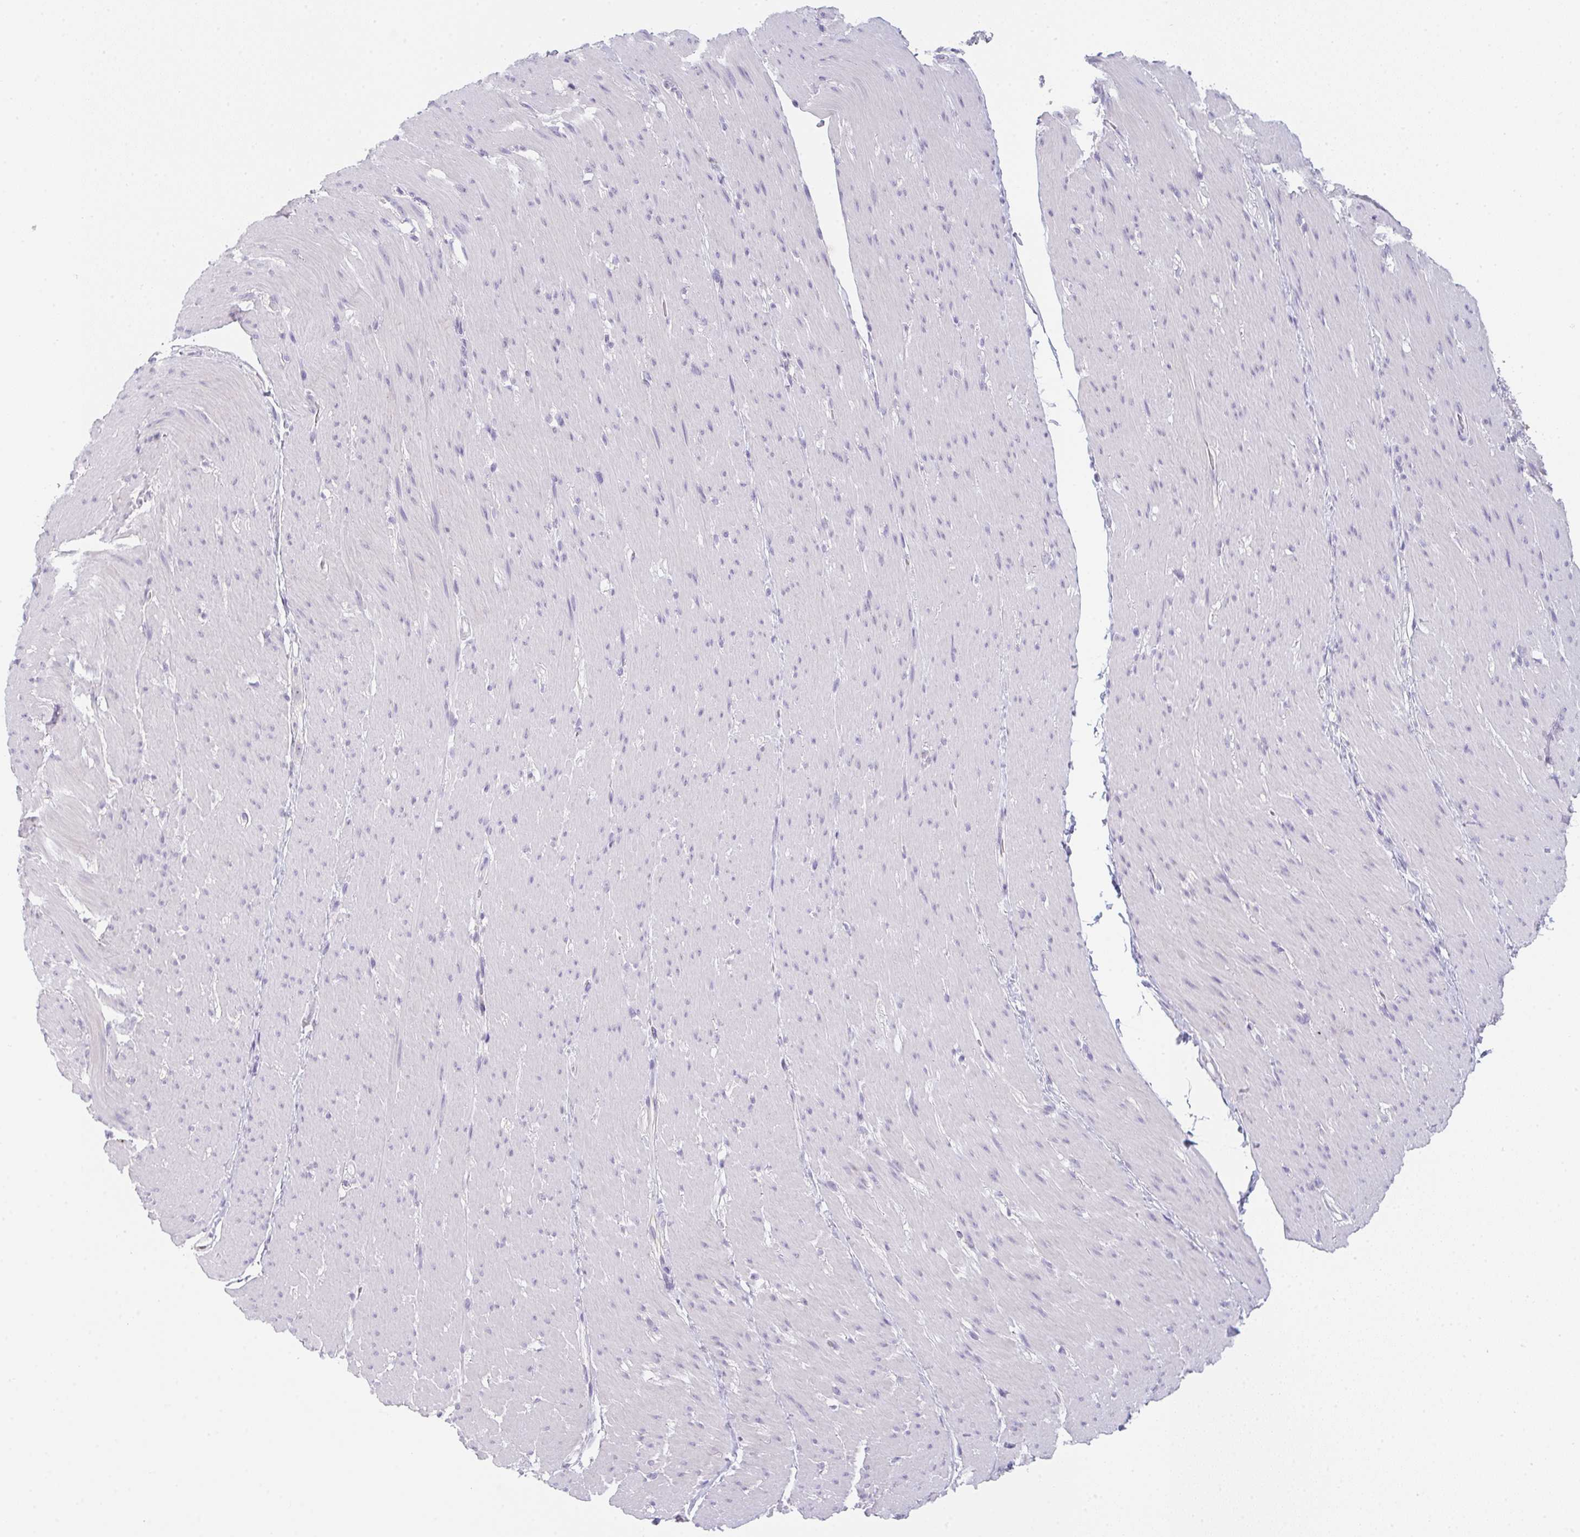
{"staining": {"intensity": "negative", "quantity": "none", "location": "none"}, "tissue": "smooth muscle", "cell_type": "Smooth muscle cells", "image_type": "normal", "snomed": [{"axis": "morphology", "description": "Normal tissue, NOS"}, {"axis": "topography", "description": "Smooth muscle"}, {"axis": "topography", "description": "Rectum"}], "caption": "A histopathology image of smooth muscle stained for a protein shows no brown staining in smooth muscle cells. (Brightfield microscopy of DAB IHC at high magnification).", "gene": "C1QTNF8", "patient": {"sex": "male", "age": 53}}